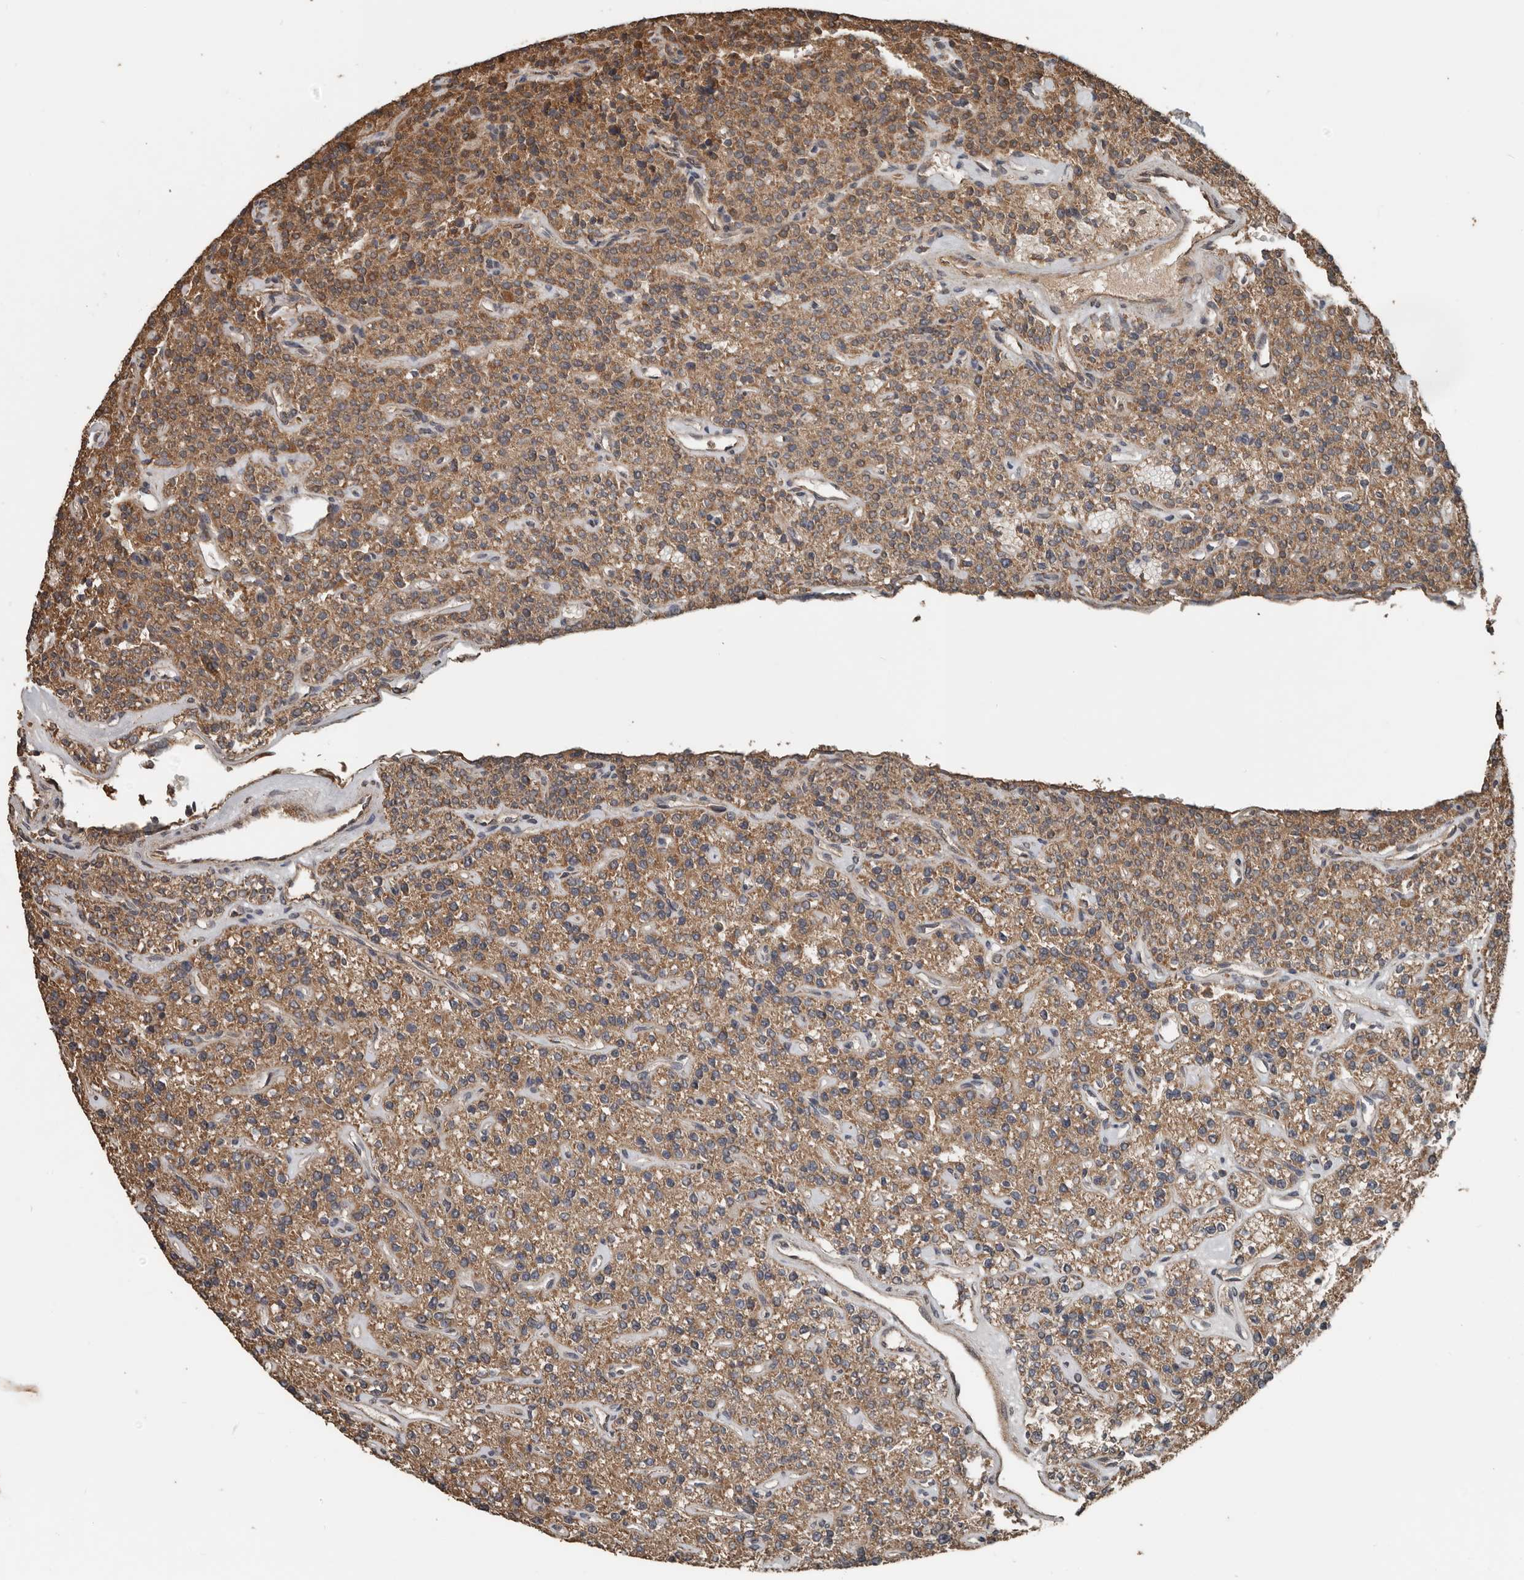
{"staining": {"intensity": "moderate", "quantity": ">75%", "location": "cytoplasmic/membranous"}, "tissue": "parathyroid gland", "cell_type": "Glandular cells", "image_type": "normal", "snomed": [{"axis": "morphology", "description": "Normal tissue, NOS"}, {"axis": "topography", "description": "Parathyroid gland"}], "caption": "Protein analysis of normal parathyroid gland shows moderate cytoplasmic/membranous positivity in about >75% of glandular cells. The protein is stained brown, and the nuclei are stained in blue (DAB (3,3'-diaminobenzidine) IHC with brightfield microscopy, high magnification).", "gene": "RNF207", "patient": {"sex": "male", "age": 46}}